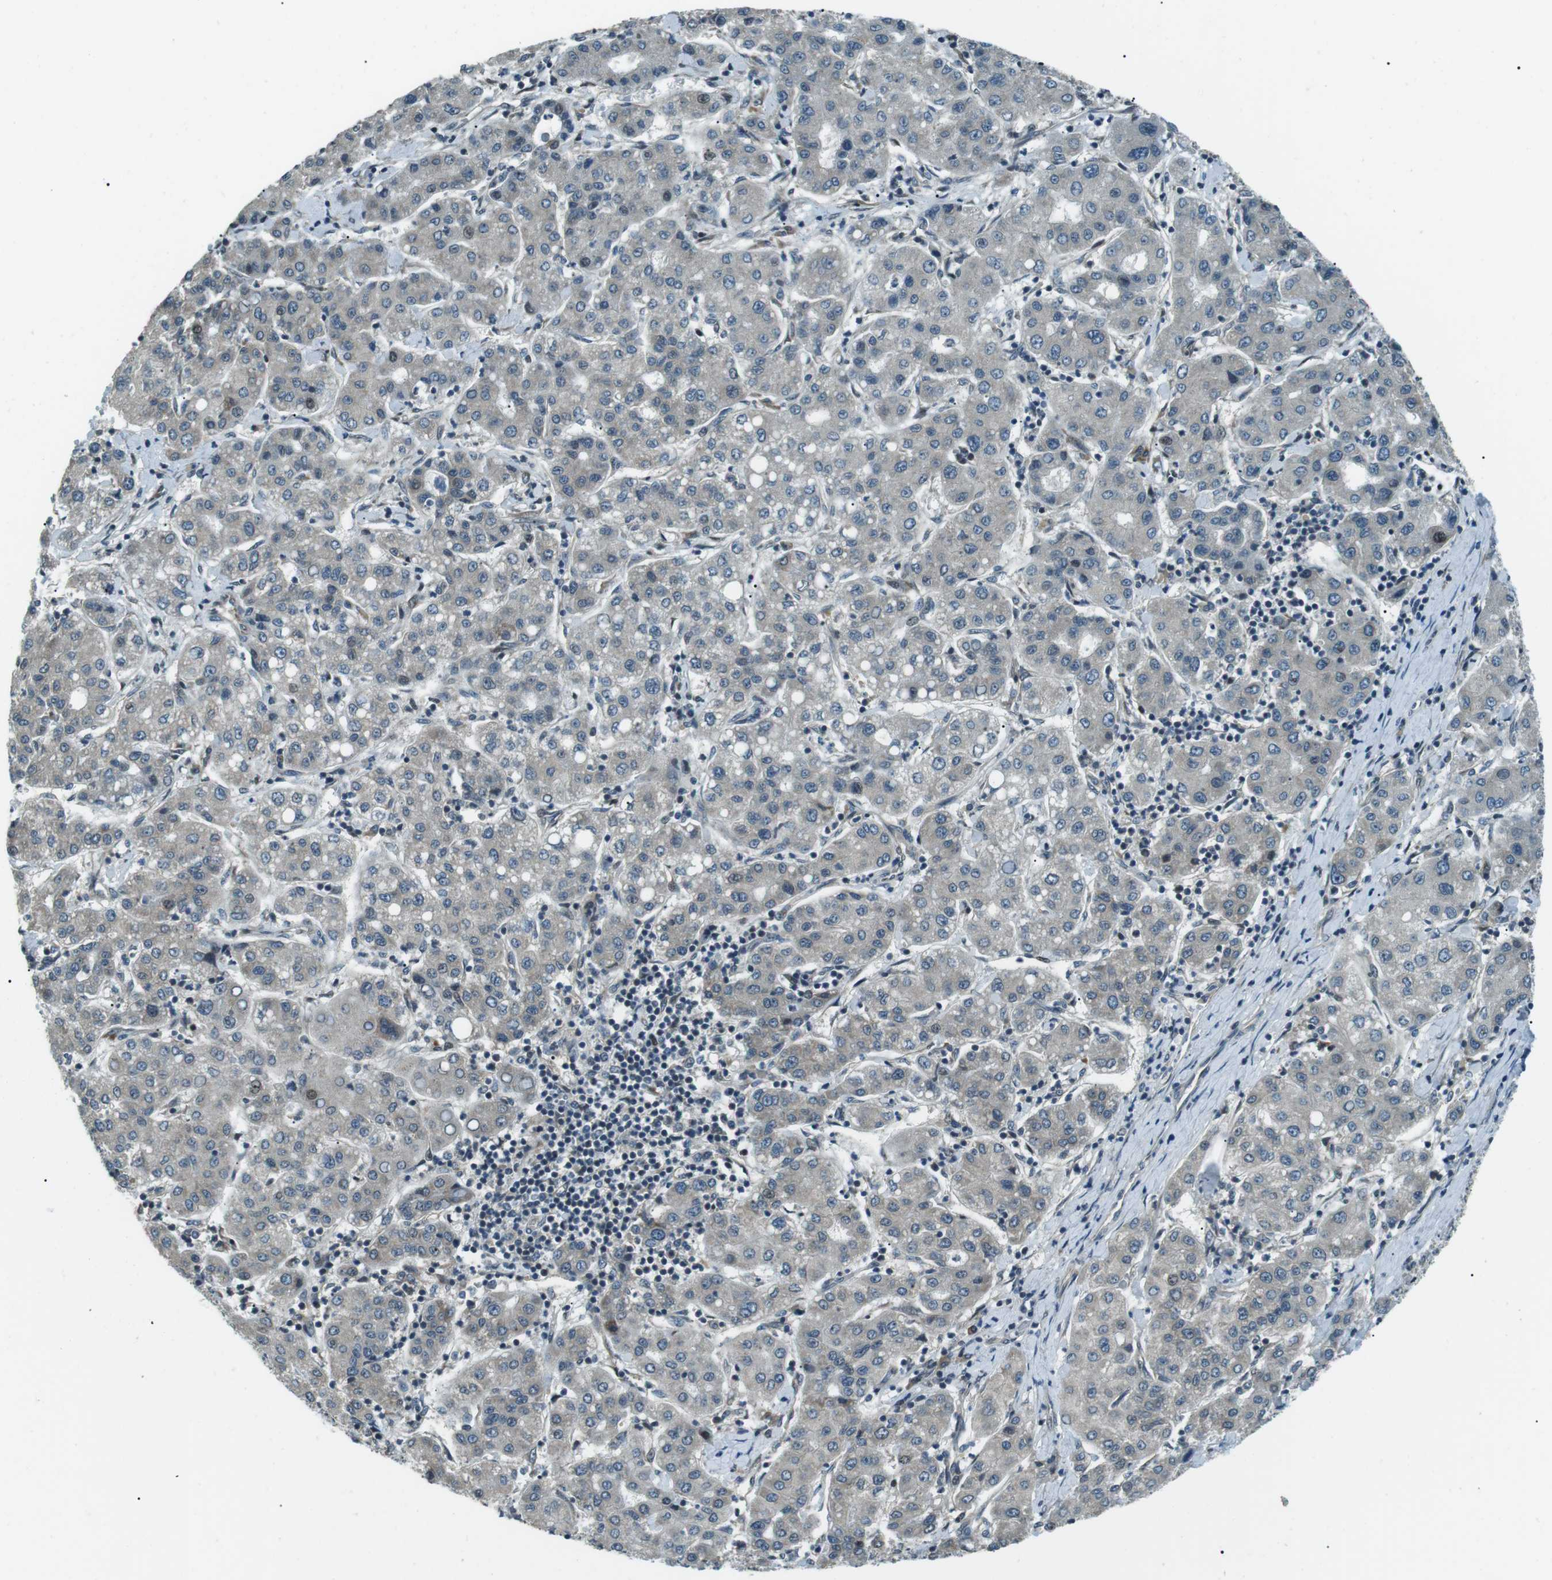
{"staining": {"intensity": "weak", "quantity": "<25%", "location": "cytoplasmic/membranous"}, "tissue": "liver cancer", "cell_type": "Tumor cells", "image_type": "cancer", "snomed": [{"axis": "morphology", "description": "Carcinoma, Hepatocellular, NOS"}, {"axis": "topography", "description": "Liver"}], "caption": "An image of human liver cancer is negative for staining in tumor cells.", "gene": "TMEM74", "patient": {"sex": "male", "age": 65}}